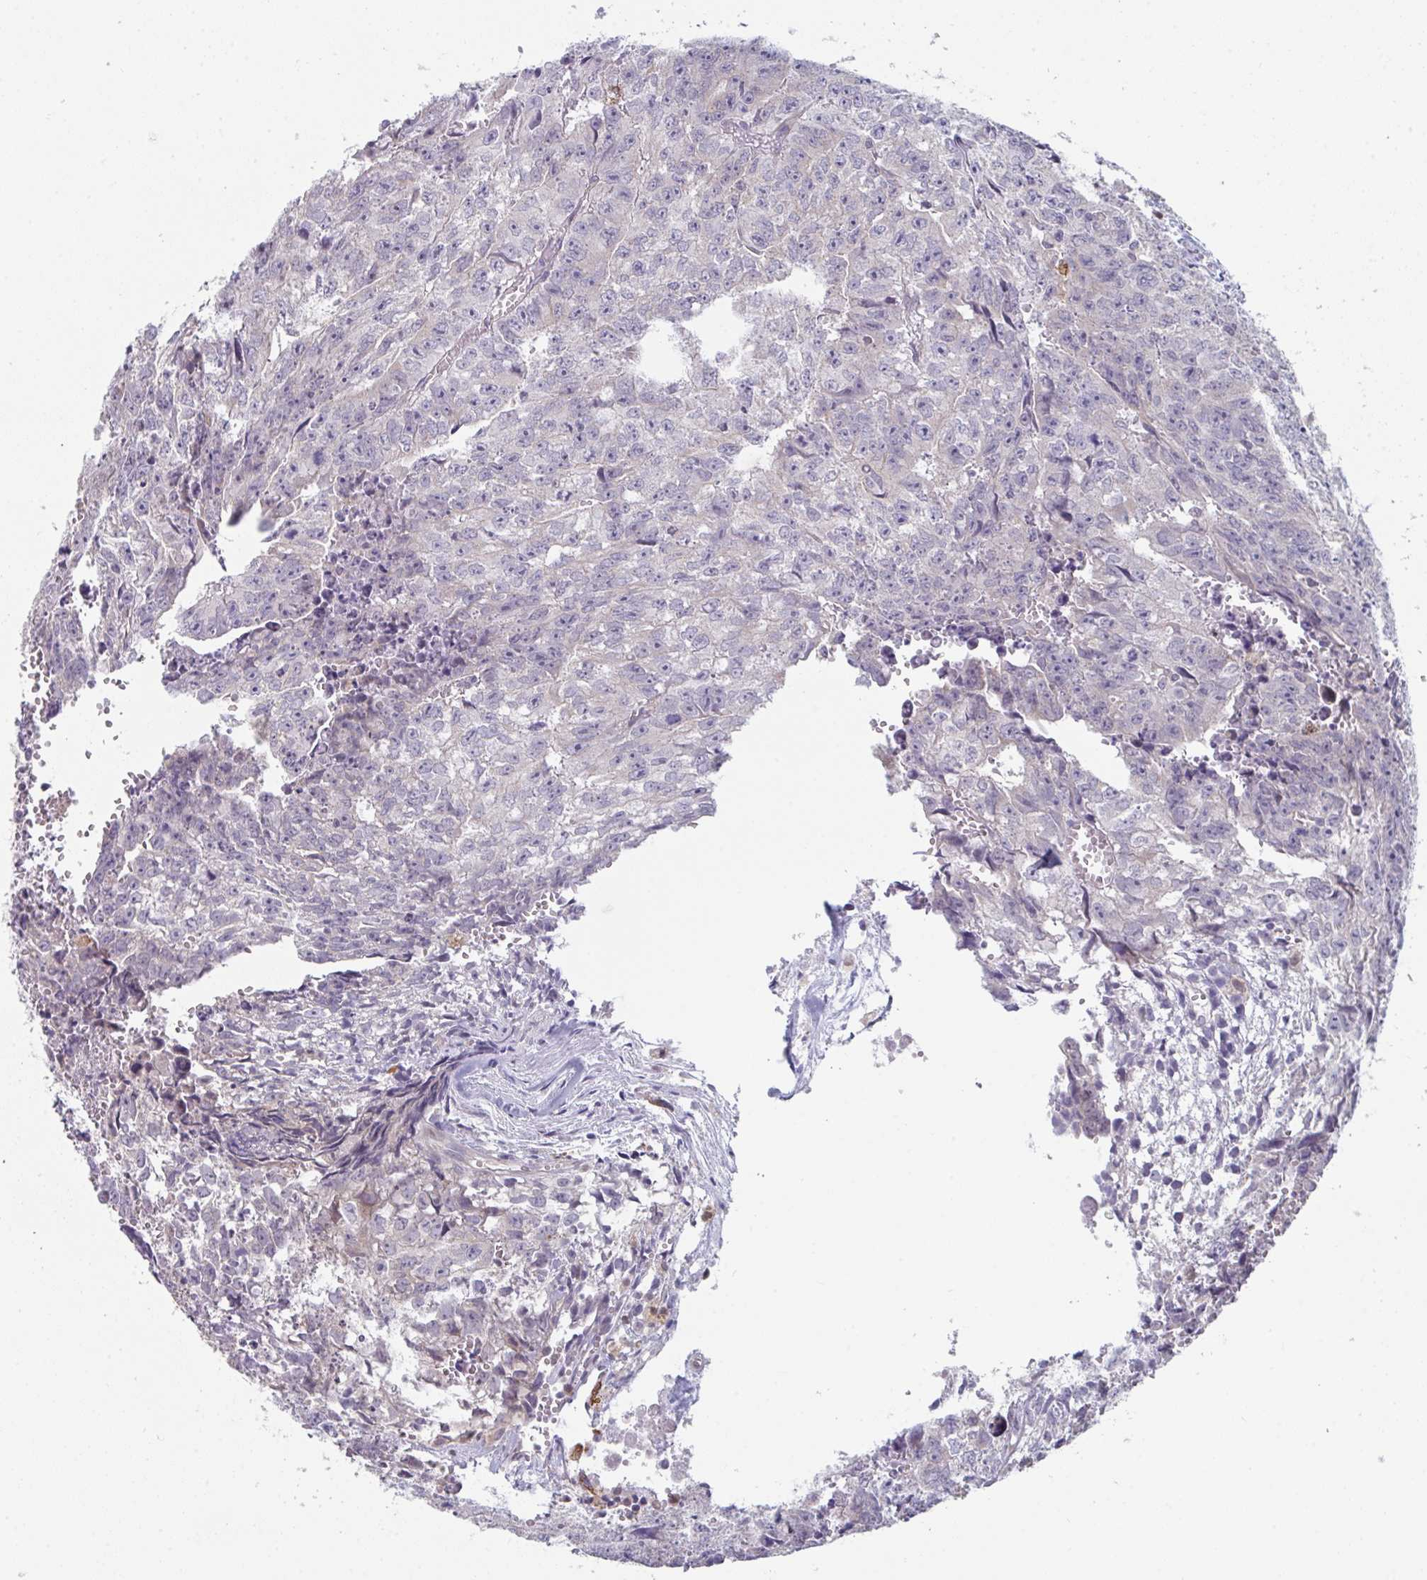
{"staining": {"intensity": "negative", "quantity": "none", "location": "none"}, "tissue": "testis cancer", "cell_type": "Tumor cells", "image_type": "cancer", "snomed": [{"axis": "morphology", "description": "Carcinoma, Embryonal, NOS"}, {"axis": "morphology", "description": "Teratoma, malignant, NOS"}, {"axis": "topography", "description": "Testis"}], "caption": "Tumor cells are negative for brown protein staining in testis malignant teratoma.", "gene": "PTPRD", "patient": {"sex": "male", "age": 24}}